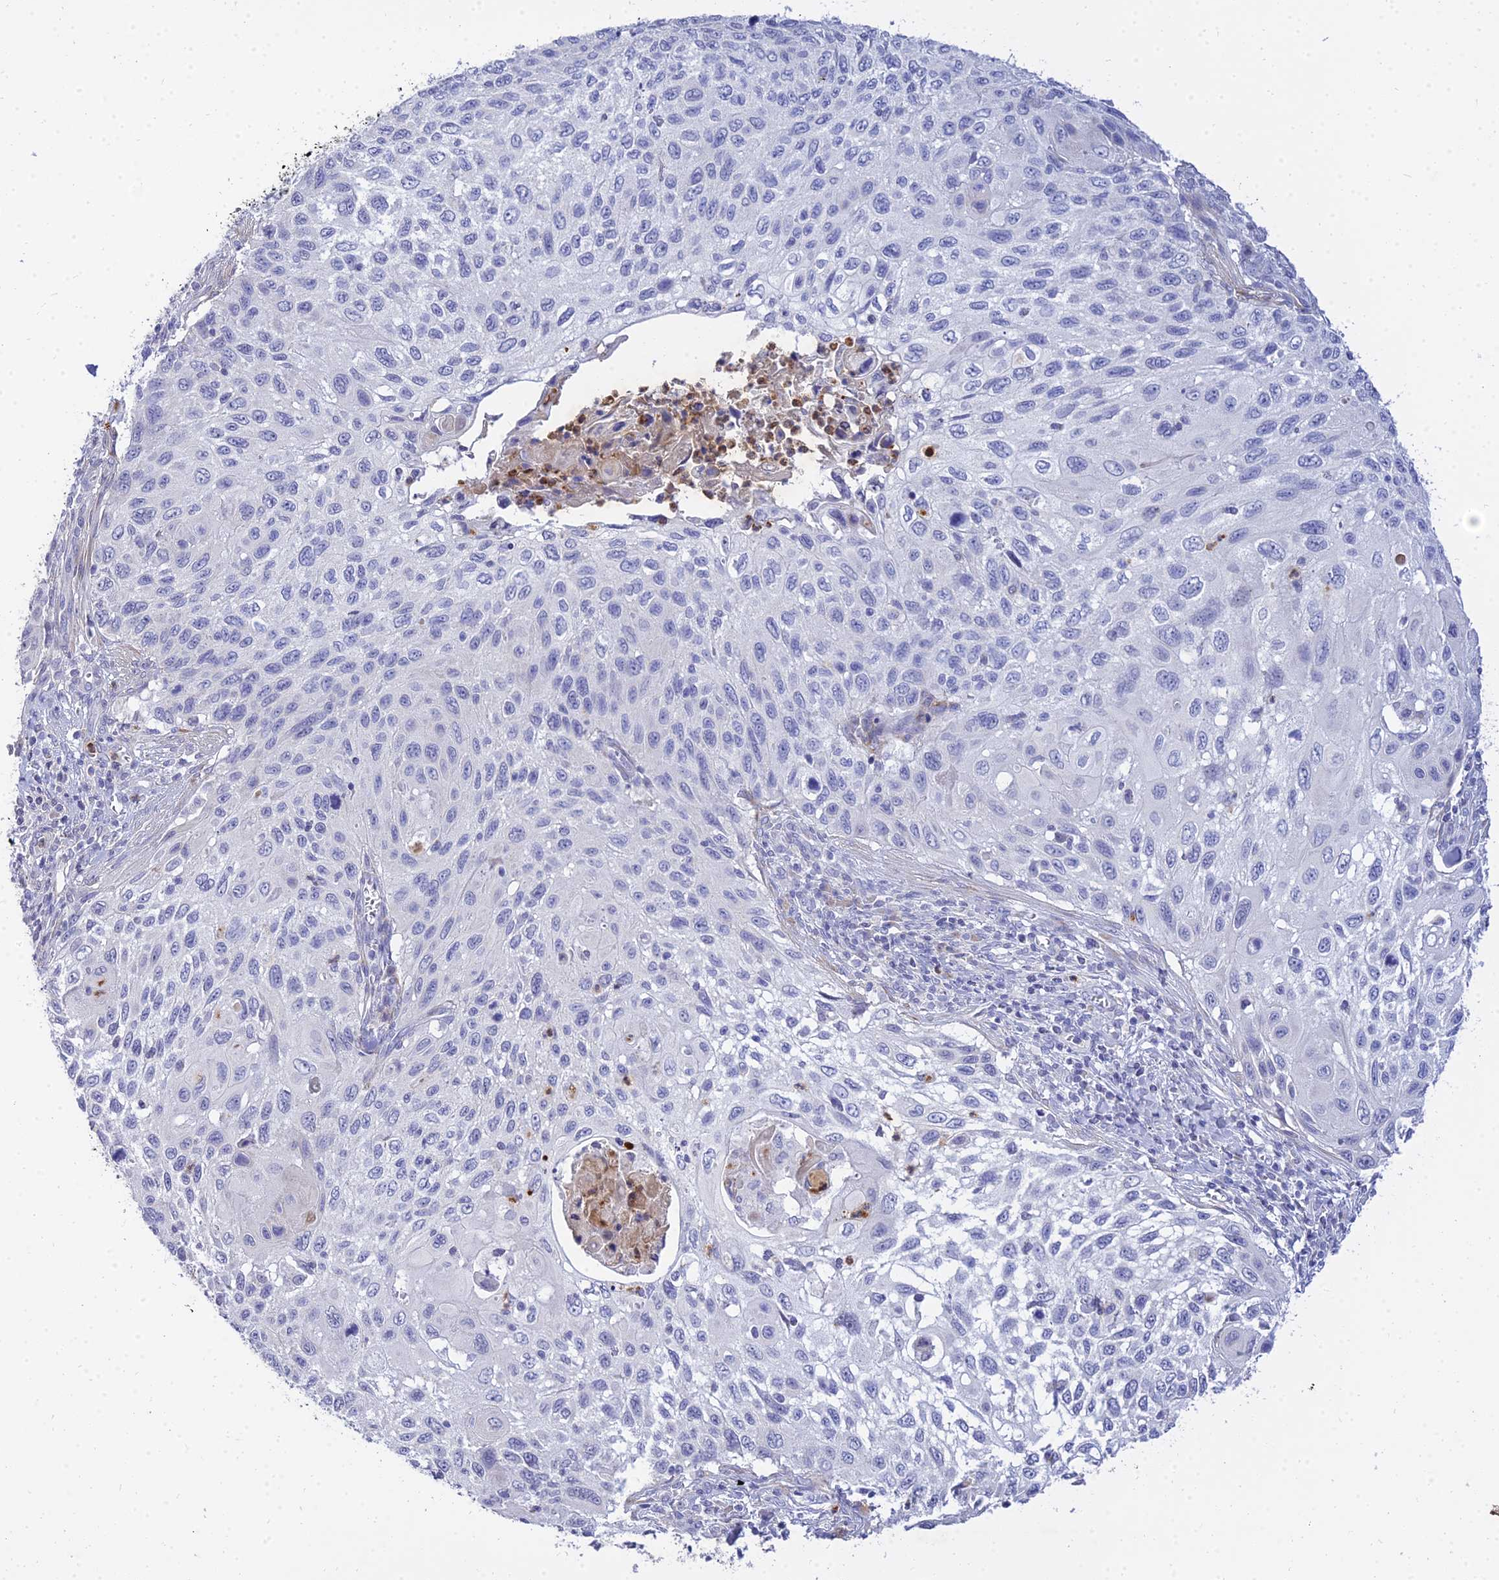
{"staining": {"intensity": "negative", "quantity": "none", "location": "none"}, "tissue": "cervical cancer", "cell_type": "Tumor cells", "image_type": "cancer", "snomed": [{"axis": "morphology", "description": "Squamous cell carcinoma, NOS"}, {"axis": "topography", "description": "Cervix"}], "caption": "High power microscopy micrograph of an immunohistochemistry (IHC) histopathology image of cervical cancer, revealing no significant staining in tumor cells.", "gene": "VWC2L", "patient": {"sex": "female", "age": 70}}